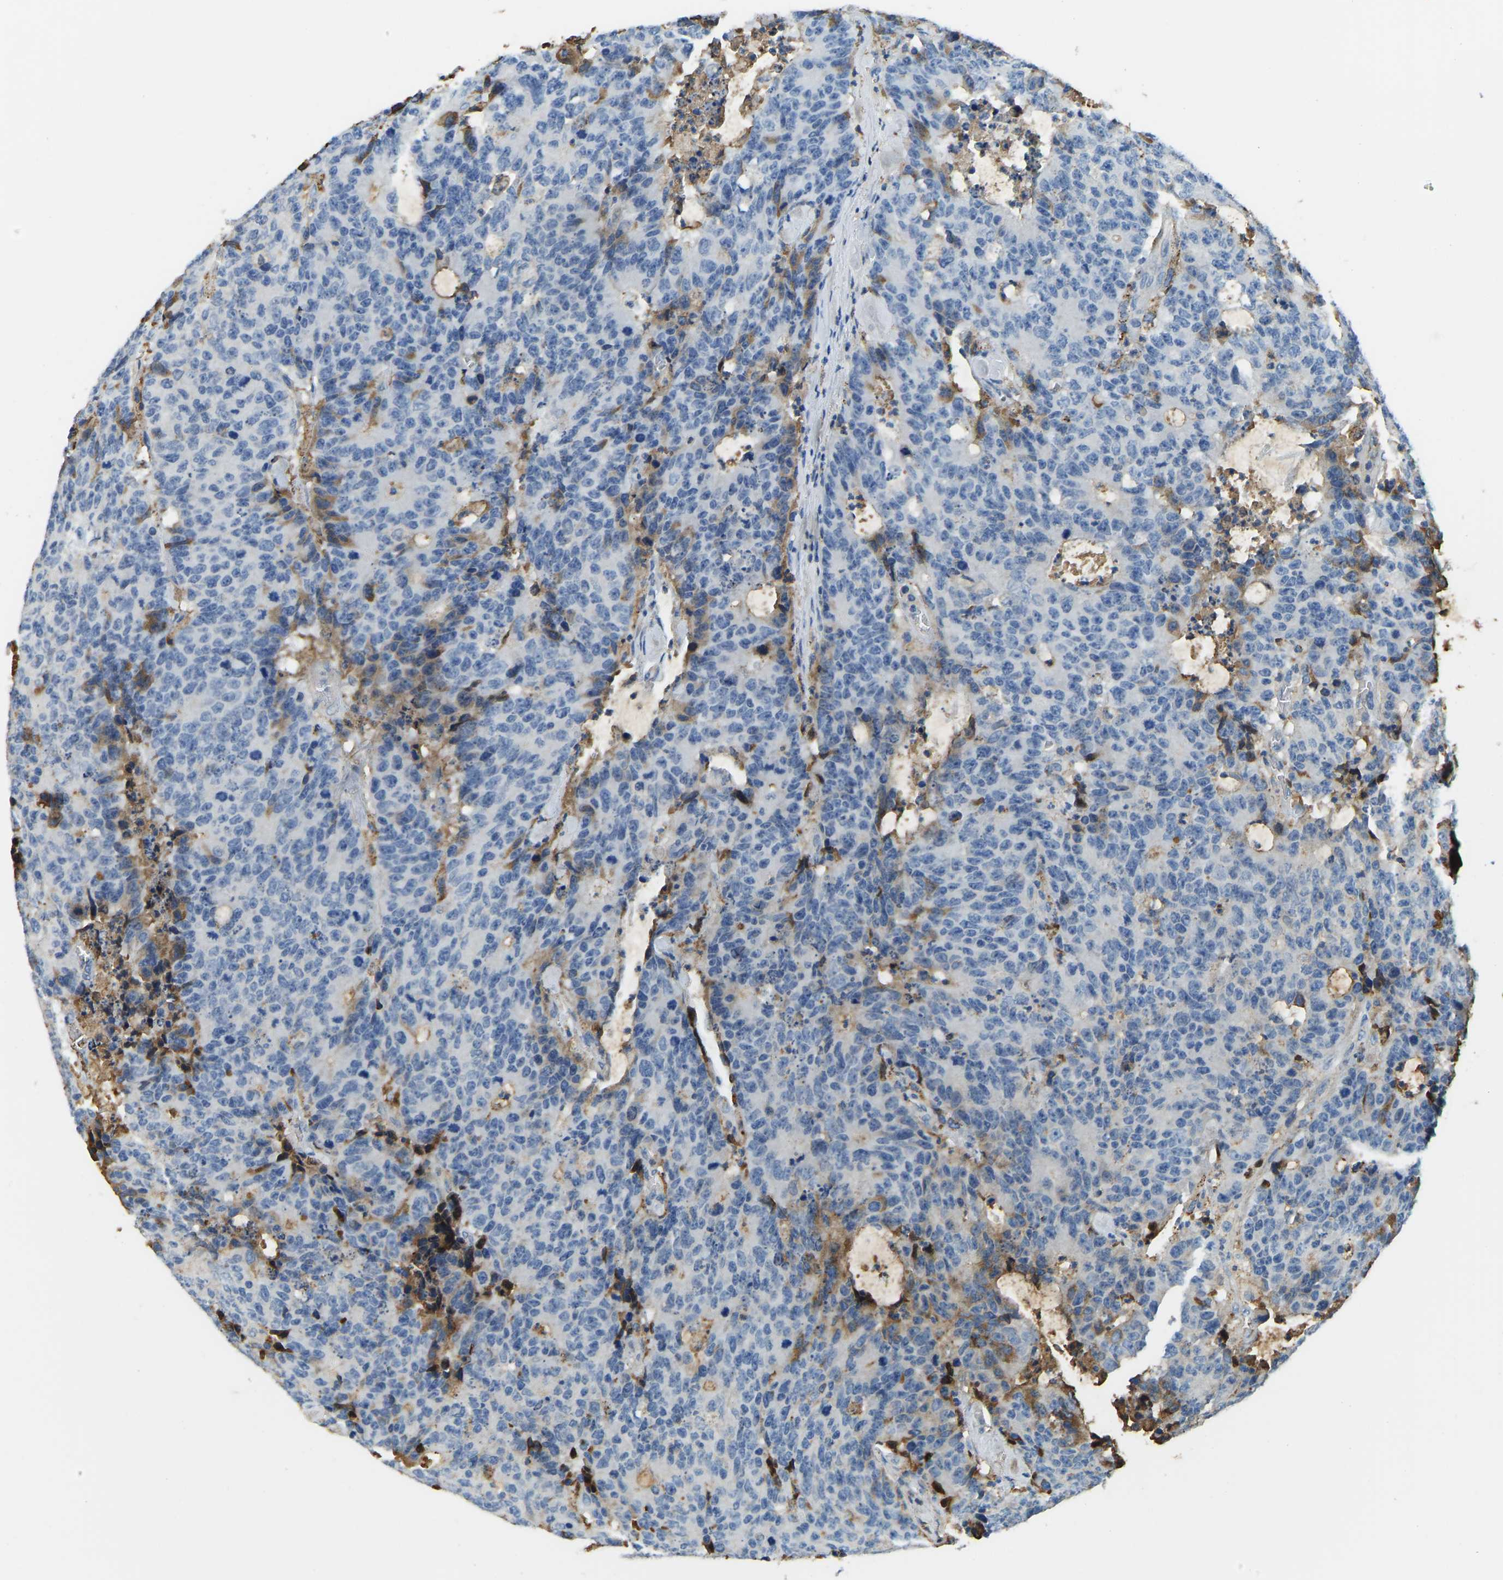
{"staining": {"intensity": "negative", "quantity": "none", "location": "none"}, "tissue": "colorectal cancer", "cell_type": "Tumor cells", "image_type": "cancer", "snomed": [{"axis": "morphology", "description": "Adenocarcinoma, NOS"}, {"axis": "topography", "description": "Colon"}], "caption": "Immunohistochemistry micrograph of human colorectal cancer (adenocarcinoma) stained for a protein (brown), which shows no staining in tumor cells.", "gene": "THBS4", "patient": {"sex": "female", "age": 86}}